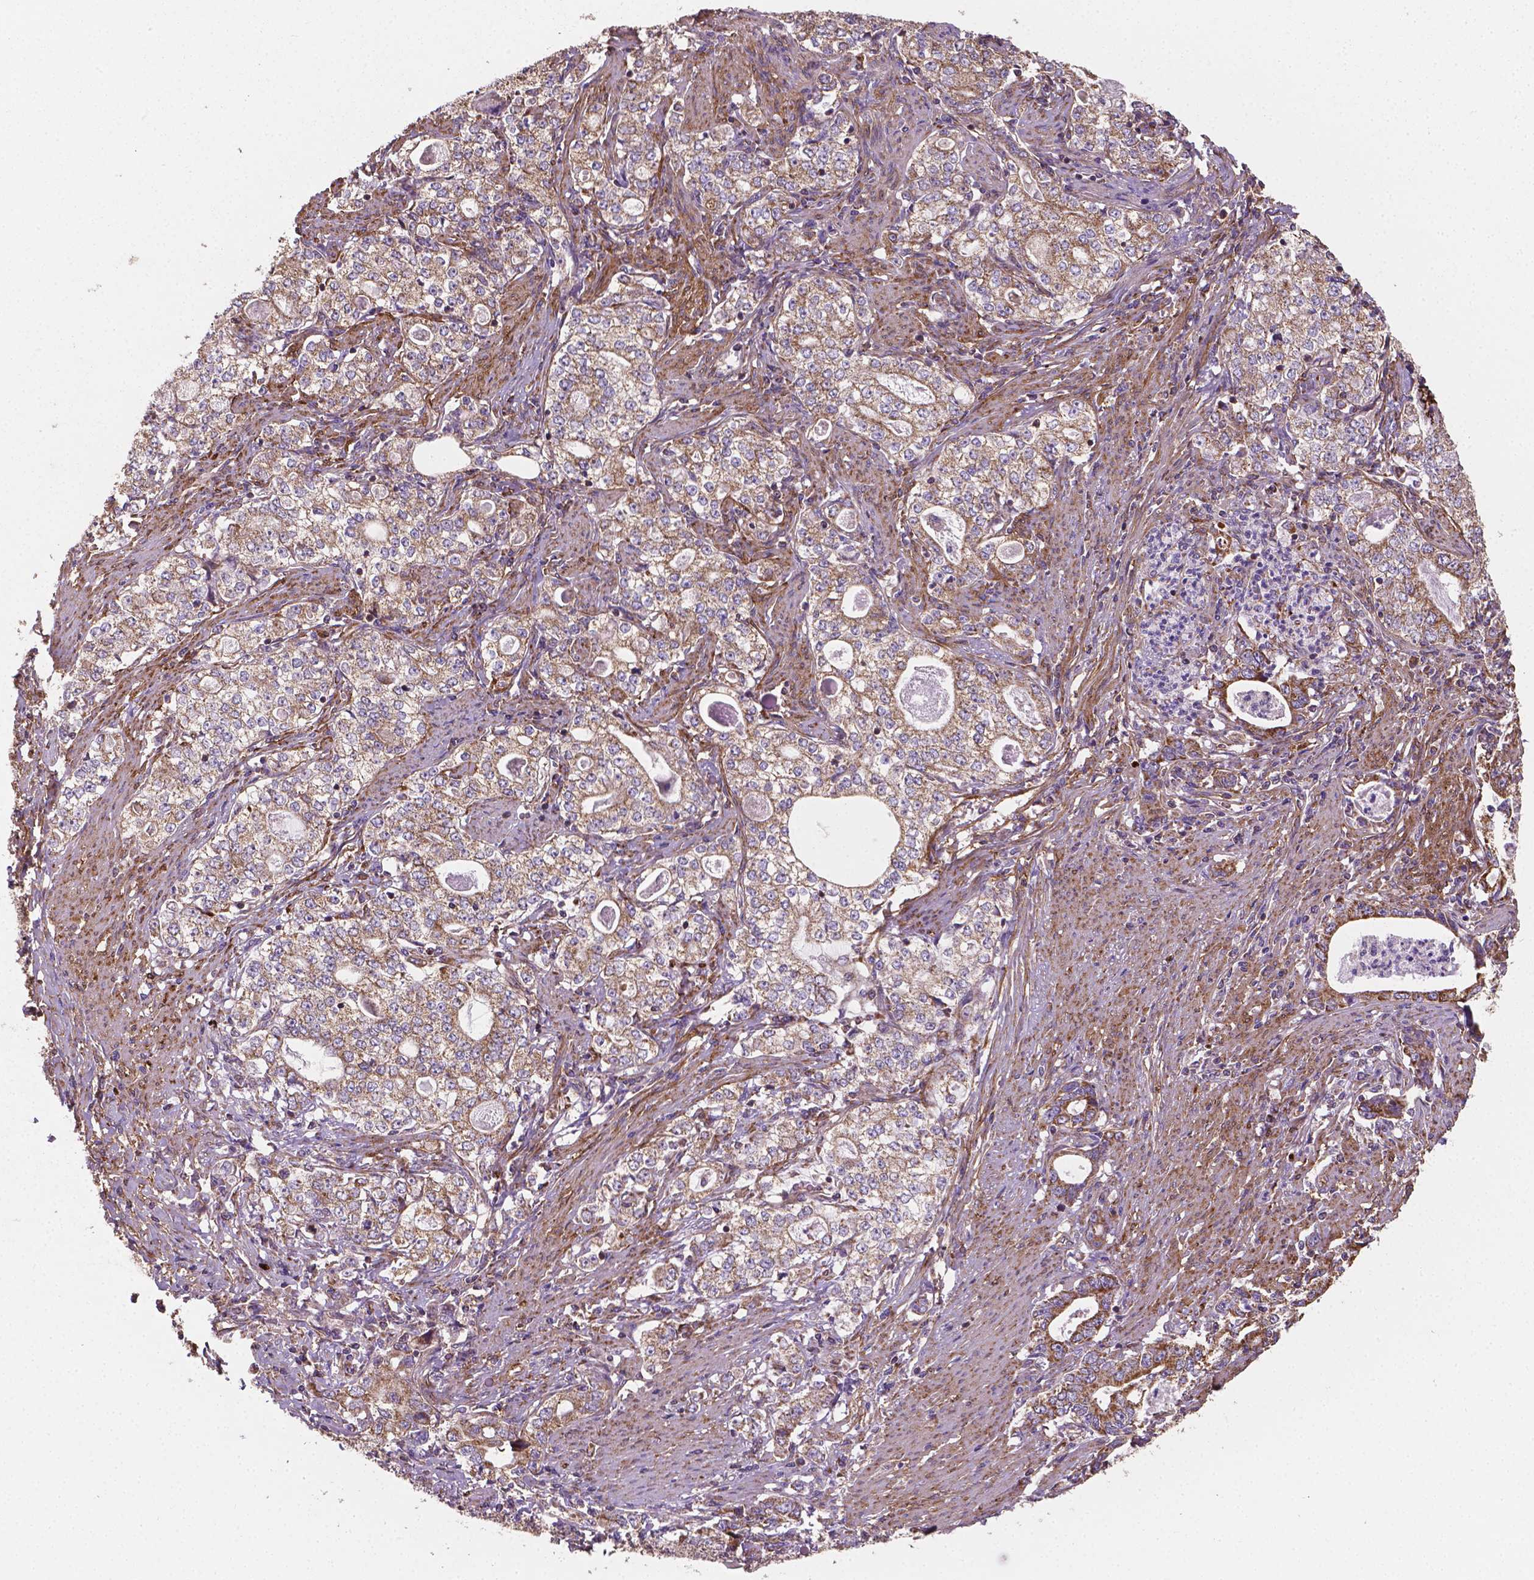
{"staining": {"intensity": "moderate", "quantity": "25%-75%", "location": "cytoplasmic/membranous"}, "tissue": "stomach cancer", "cell_type": "Tumor cells", "image_type": "cancer", "snomed": [{"axis": "morphology", "description": "Adenocarcinoma, NOS"}, {"axis": "topography", "description": "Stomach, lower"}], "caption": "A brown stain shows moderate cytoplasmic/membranous positivity of a protein in human stomach cancer tumor cells.", "gene": "TCAF1", "patient": {"sex": "female", "age": 72}}